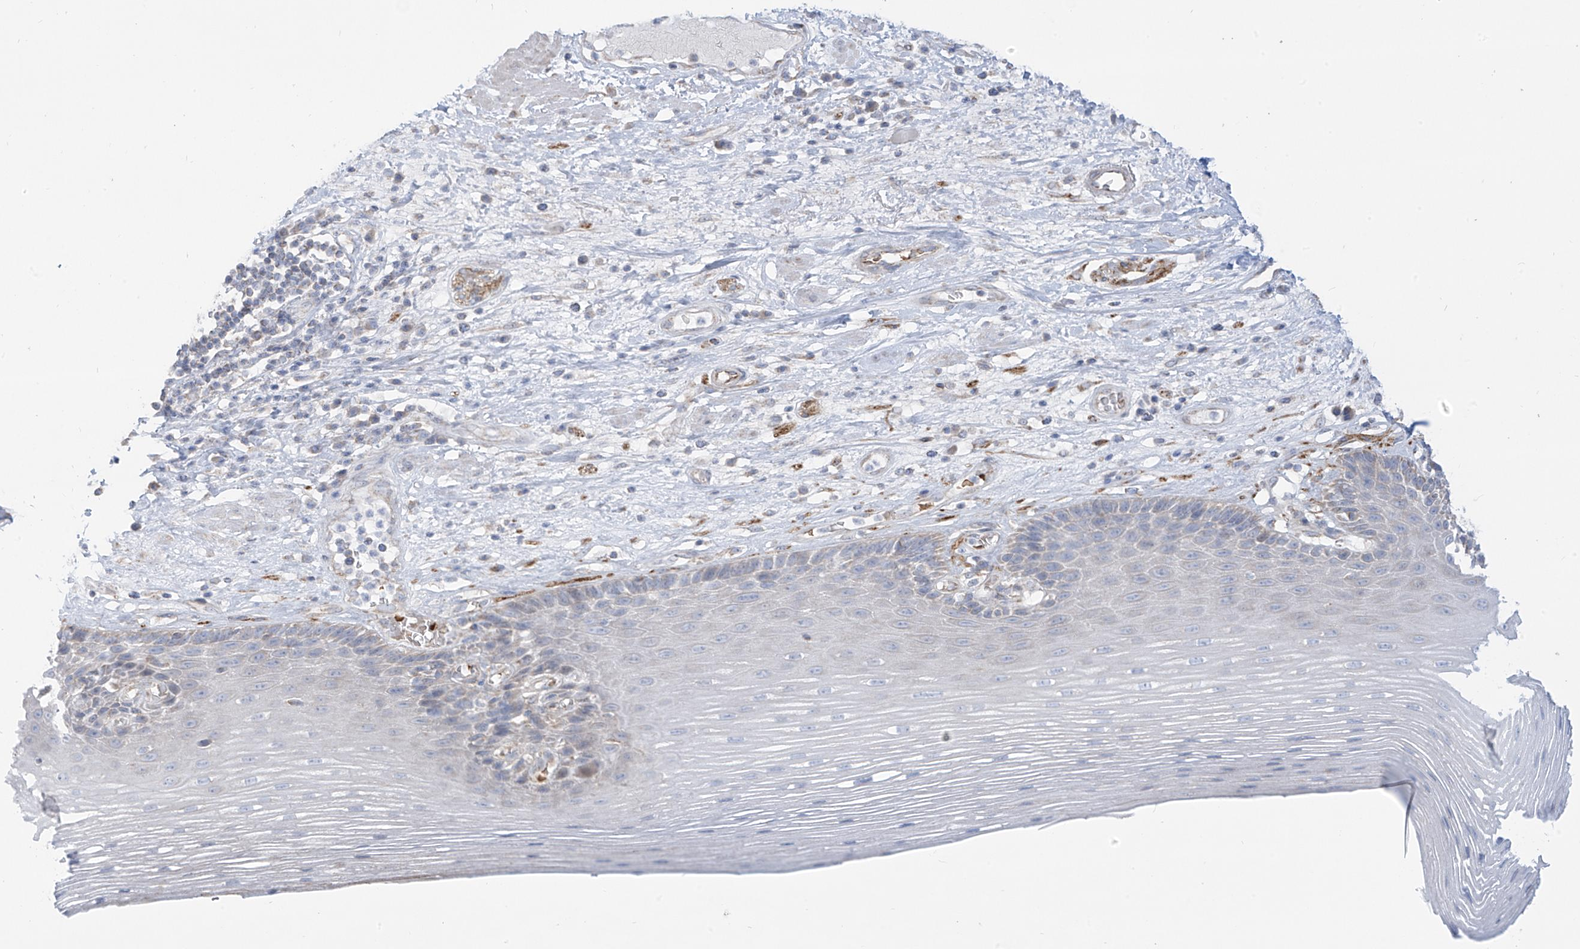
{"staining": {"intensity": "weak", "quantity": "<25%", "location": "cytoplasmic/membranous"}, "tissue": "esophagus", "cell_type": "Squamous epithelial cells", "image_type": "normal", "snomed": [{"axis": "morphology", "description": "Normal tissue, NOS"}, {"axis": "topography", "description": "Esophagus"}], "caption": "Protein analysis of benign esophagus demonstrates no significant positivity in squamous epithelial cells. Brightfield microscopy of IHC stained with DAB (brown) and hematoxylin (blue), captured at high magnification.", "gene": "ARHGEF40", "patient": {"sex": "male", "age": 62}}